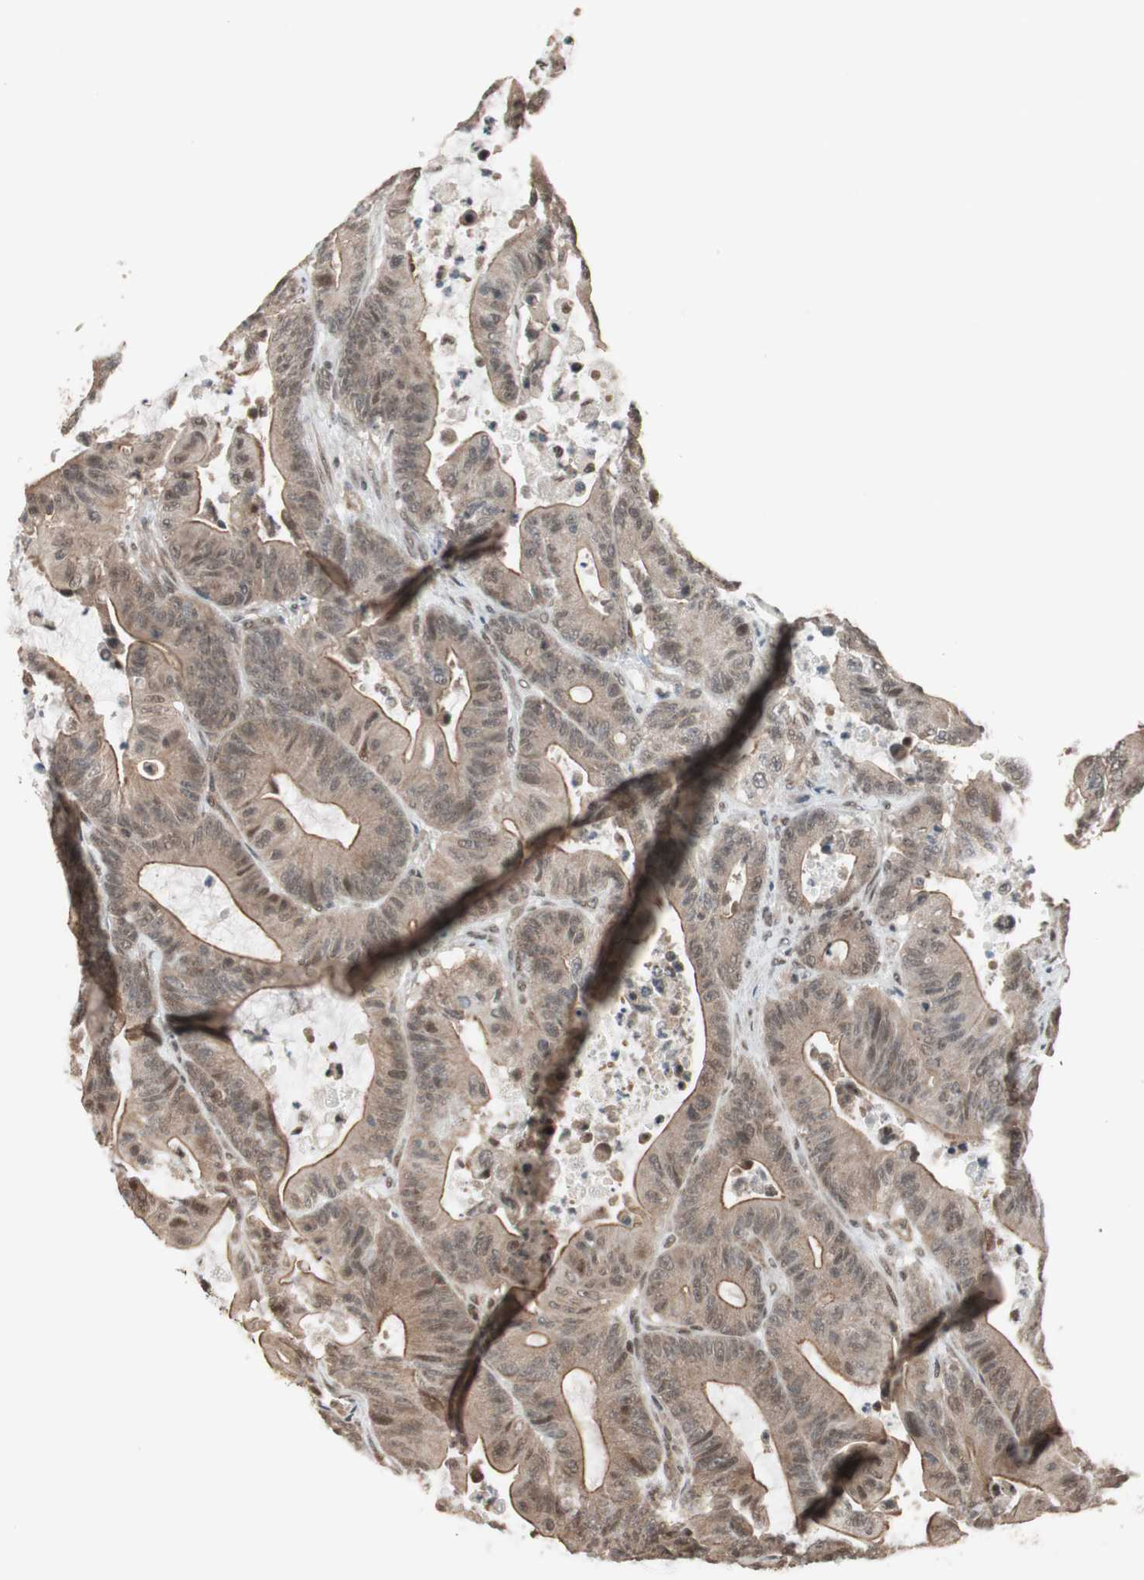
{"staining": {"intensity": "weak", "quantity": ">75%", "location": "cytoplasmic/membranous"}, "tissue": "colorectal cancer", "cell_type": "Tumor cells", "image_type": "cancer", "snomed": [{"axis": "morphology", "description": "Adenocarcinoma, NOS"}, {"axis": "topography", "description": "Colon"}], "caption": "Human adenocarcinoma (colorectal) stained with a brown dye reveals weak cytoplasmic/membranous positive expression in approximately >75% of tumor cells.", "gene": "DRAP1", "patient": {"sex": "female", "age": 84}}